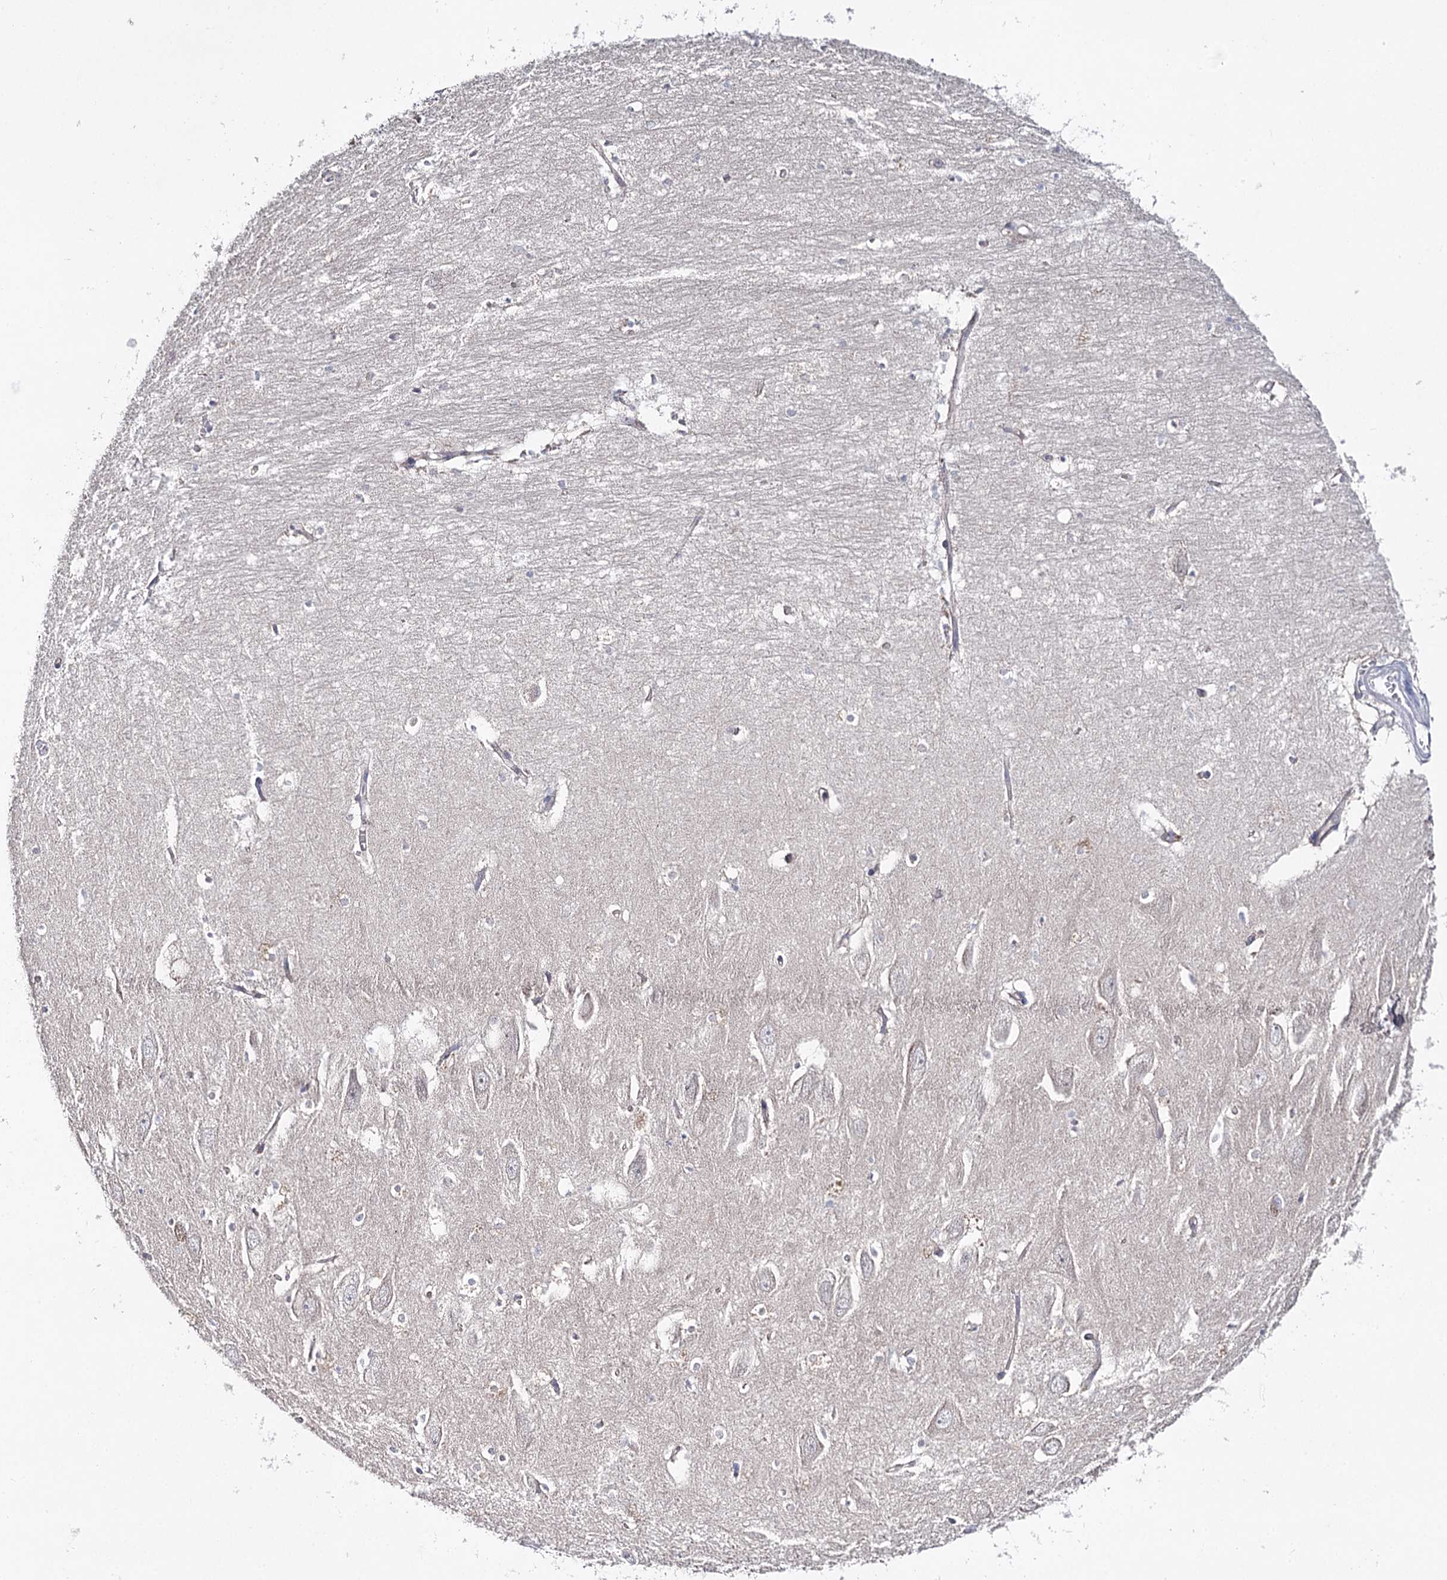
{"staining": {"intensity": "negative", "quantity": "none", "location": "none"}, "tissue": "hippocampus", "cell_type": "Glial cells", "image_type": "normal", "snomed": [{"axis": "morphology", "description": "Normal tissue, NOS"}, {"axis": "topography", "description": "Hippocampus"}], "caption": "Hippocampus was stained to show a protein in brown. There is no significant staining in glial cells.", "gene": "LRRC14B", "patient": {"sex": "female", "age": 64}}